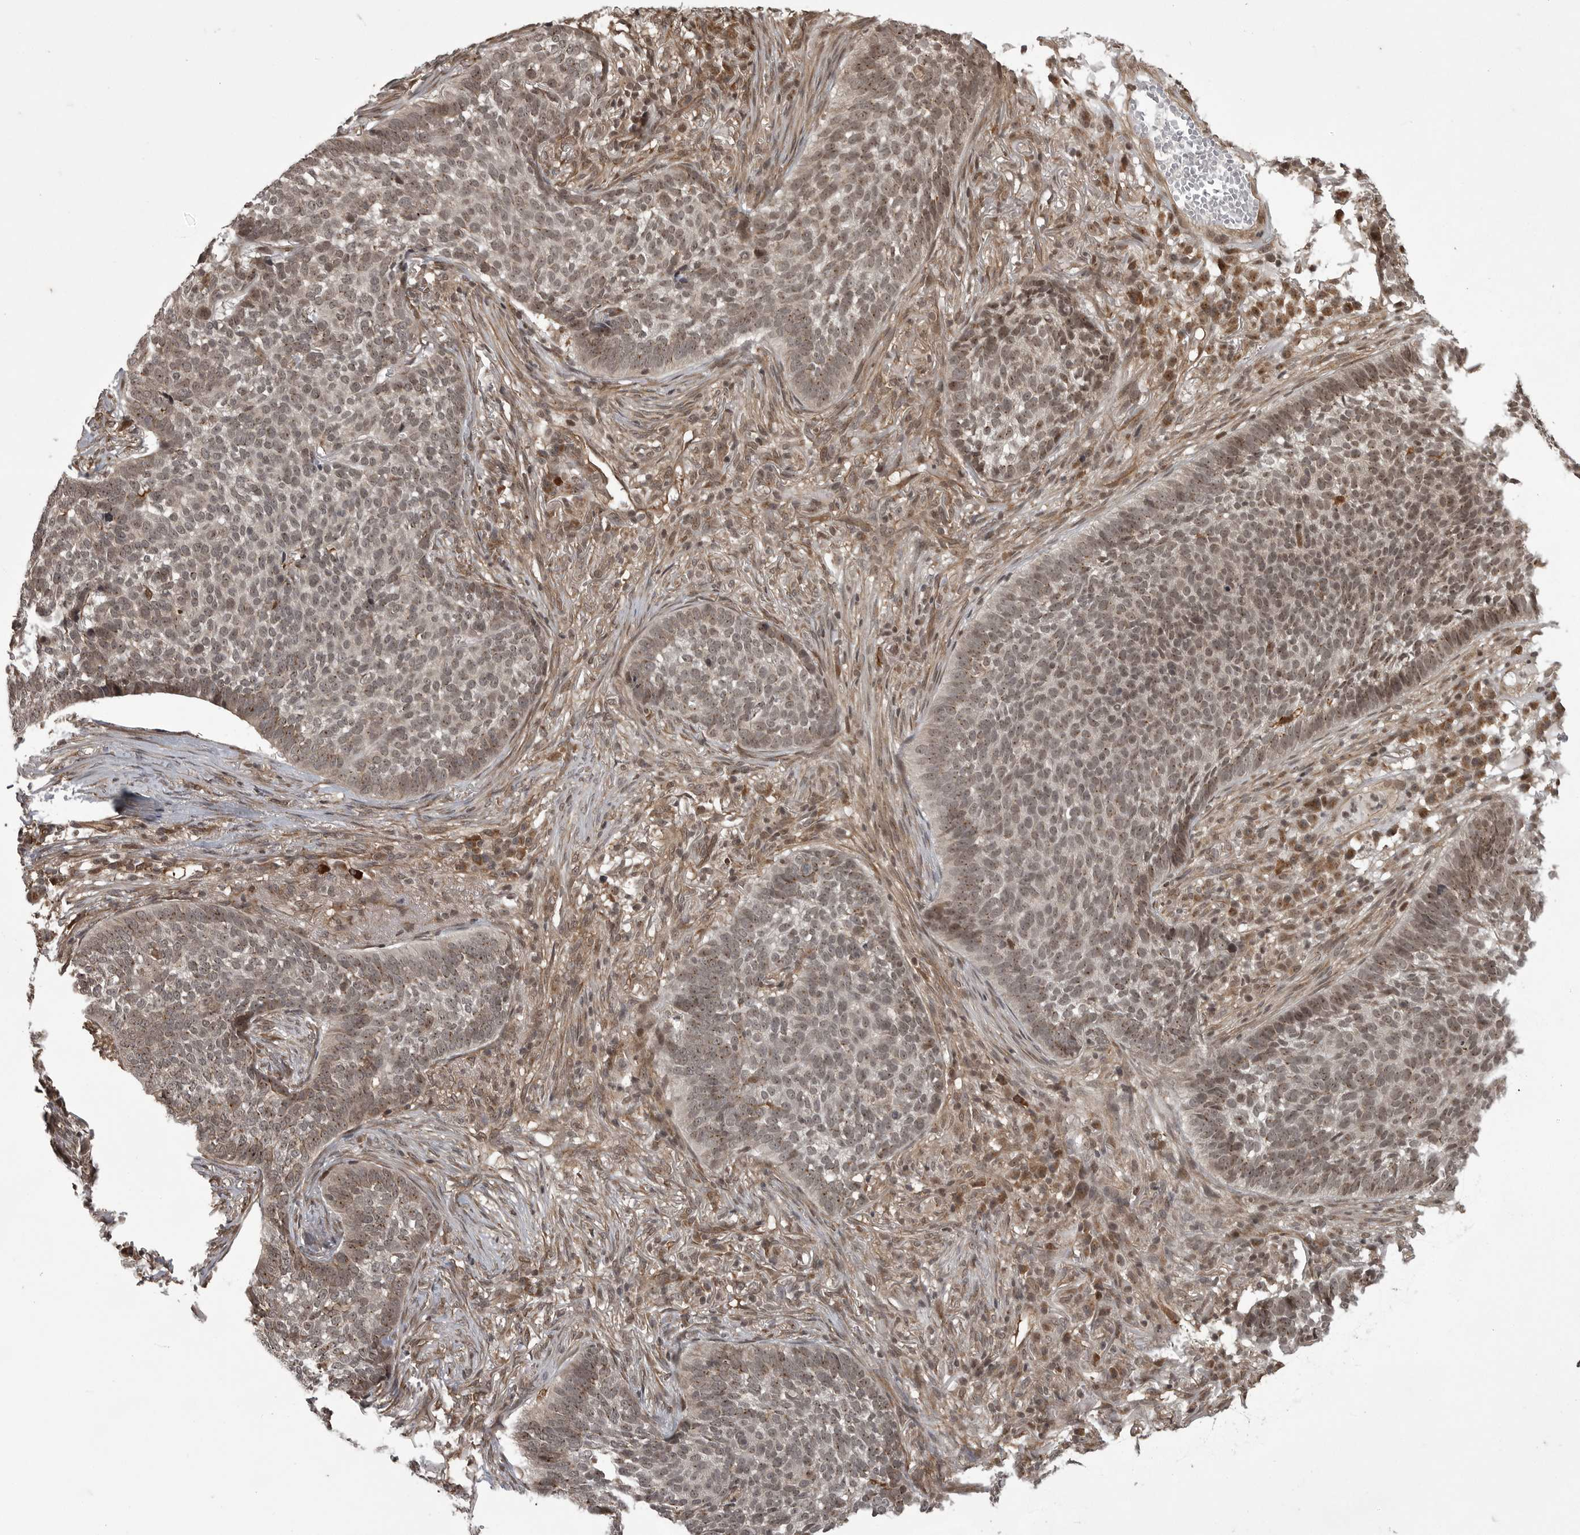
{"staining": {"intensity": "weak", "quantity": ">75%", "location": "cytoplasmic/membranous,nuclear"}, "tissue": "skin cancer", "cell_type": "Tumor cells", "image_type": "cancer", "snomed": [{"axis": "morphology", "description": "Basal cell carcinoma"}, {"axis": "topography", "description": "Skin"}], "caption": "Immunohistochemistry (IHC) photomicrograph of human skin basal cell carcinoma stained for a protein (brown), which demonstrates low levels of weak cytoplasmic/membranous and nuclear positivity in about >75% of tumor cells.", "gene": "DNAJC8", "patient": {"sex": "male", "age": 85}}